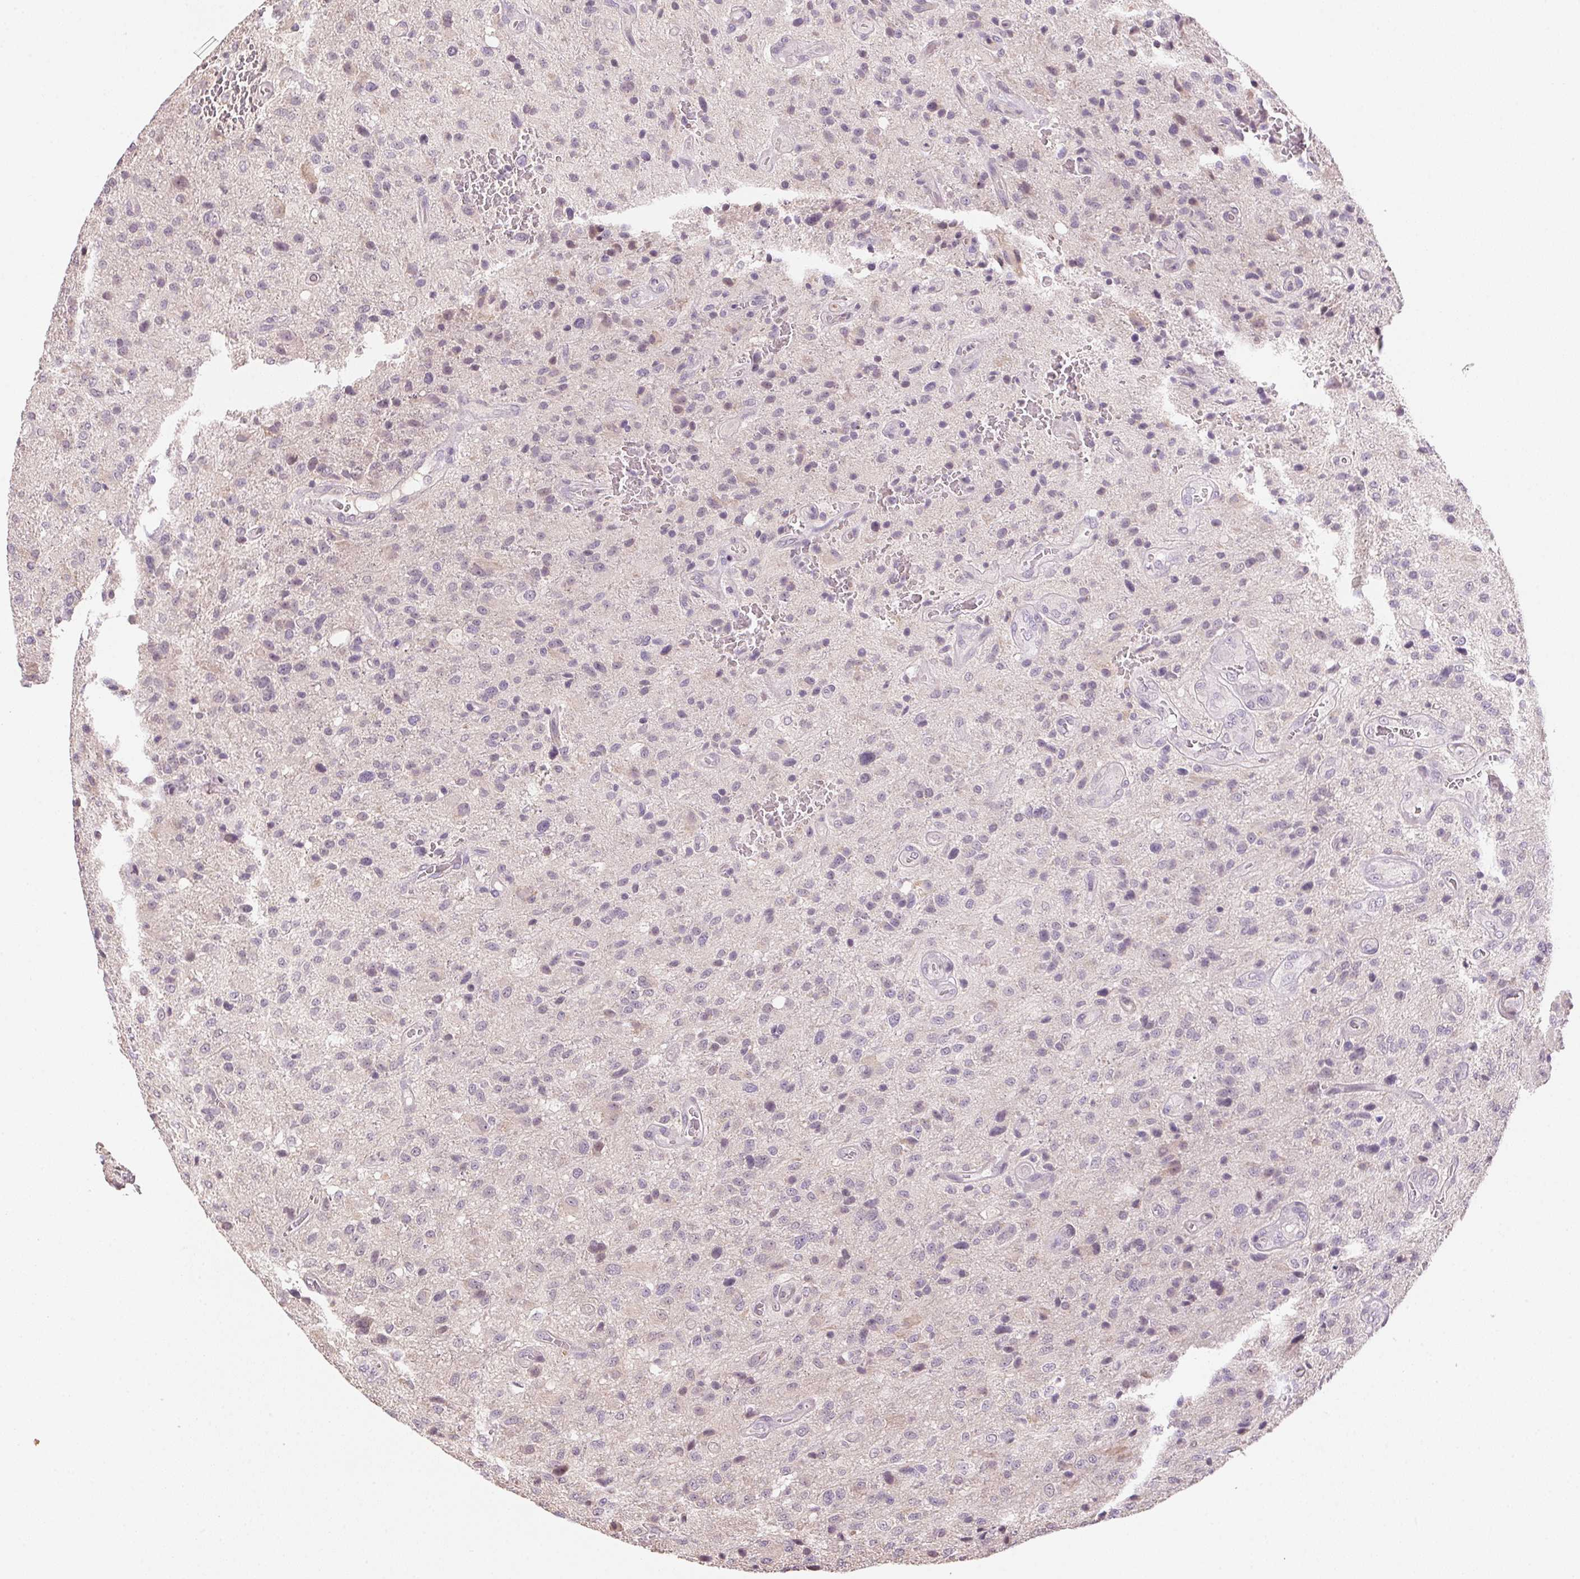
{"staining": {"intensity": "negative", "quantity": "none", "location": "none"}, "tissue": "glioma", "cell_type": "Tumor cells", "image_type": "cancer", "snomed": [{"axis": "morphology", "description": "Glioma, malignant, Low grade"}, {"axis": "topography", "description": "Brain"}], "caption": "A high-resolution photomicrograph shows immunohistochemistry (IHC) staining of malignant low-grade glioma, which reveals no significant positivity in tumor cells. Nuclei are stained in blue.", "gene": "ALDH8A1", "patient": {"sex": "male", "age": 66}}